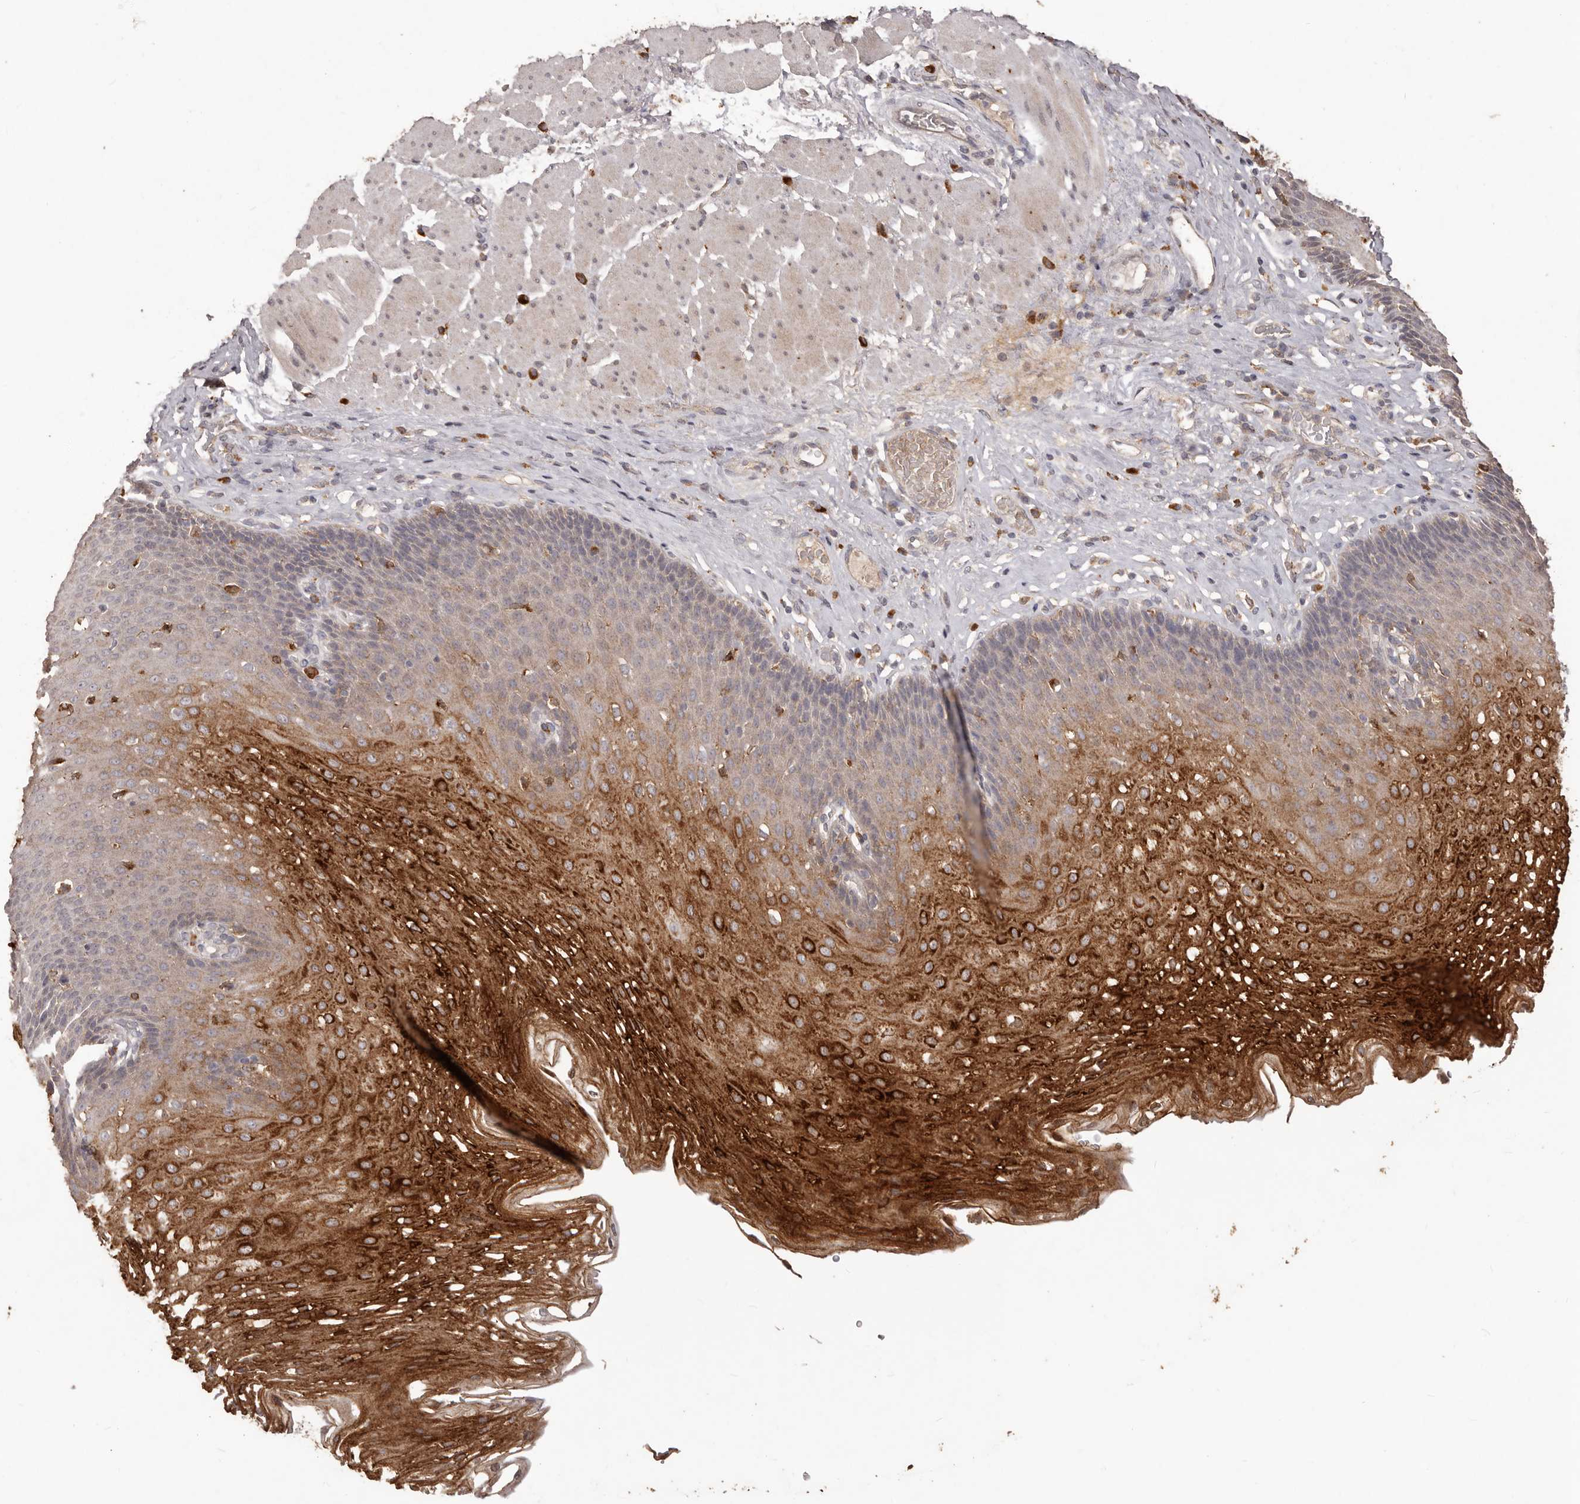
{"staining": {"intensity": "strong", "quantity": "<25%", "location": "cytoplasmic/membranous"}, "tissue": "esophagus", "cell_type": "Squamous epithelial cells", "image_type": "normal", "snomed": [{"axis": "morphology", "description": "Normal tissue, NOS"}, {"axis": "topography", "description": "Esophagus"}], "caption": "Protein expression analysis of normal esophagus reveals strong cytoplasmic/membranous staining in about <25% of squamous epithelial cells.", "gene": "PRSS27", "patient": {"sex": "female", "age": 66}}